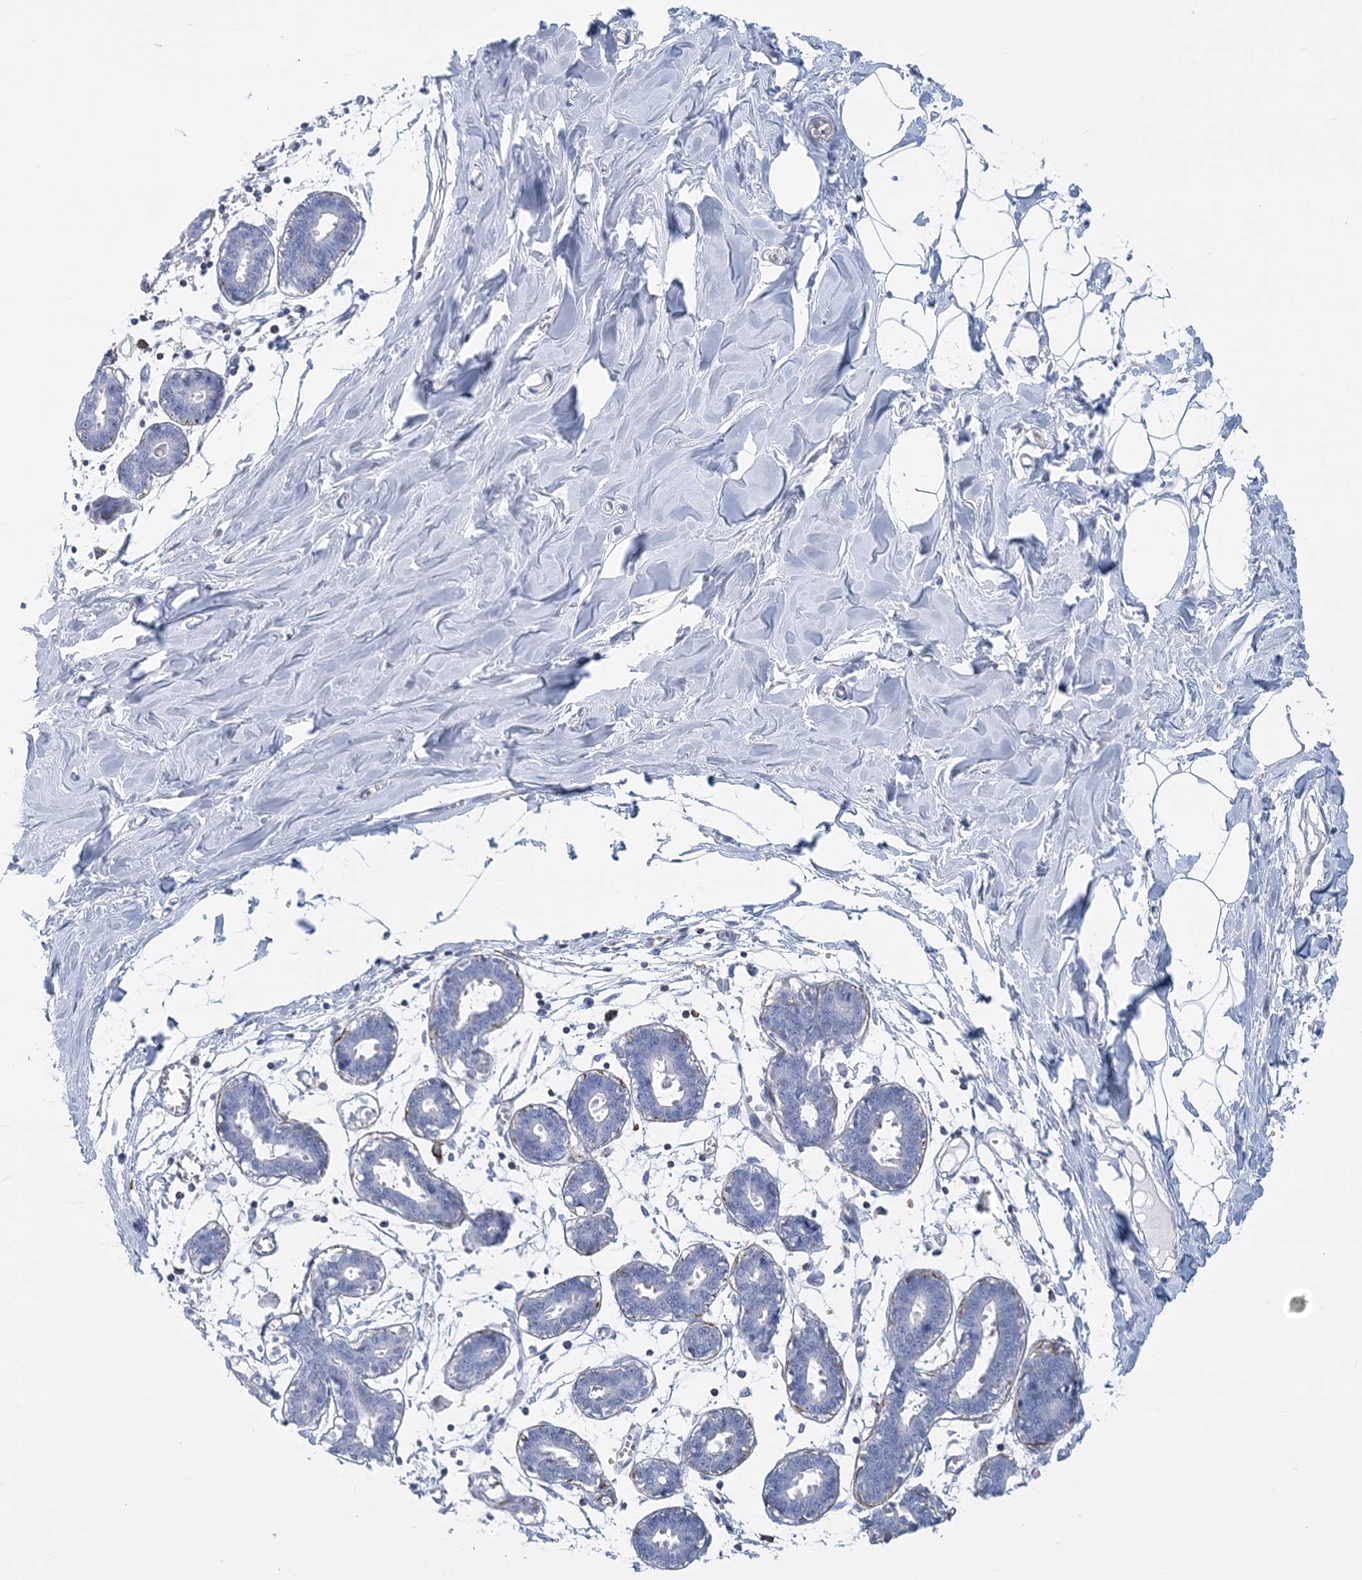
{"staining": {"intensity": "negative", "quantity": "none", "location": "none"}, "tissue": "breast", "cell_type": "Adipocytes", "image_type": "normal", "snomed": [{"axis": "morphology", "description": "Normal tissue, NOS"}, {"axis": "topography", "description": "Breast"}], "caption": "Breast stained for a protein using immunohistochemistry displays no expression adipocytes.", "gene": "C11orf21", "patient": {"sex": "female", "age": 27}}